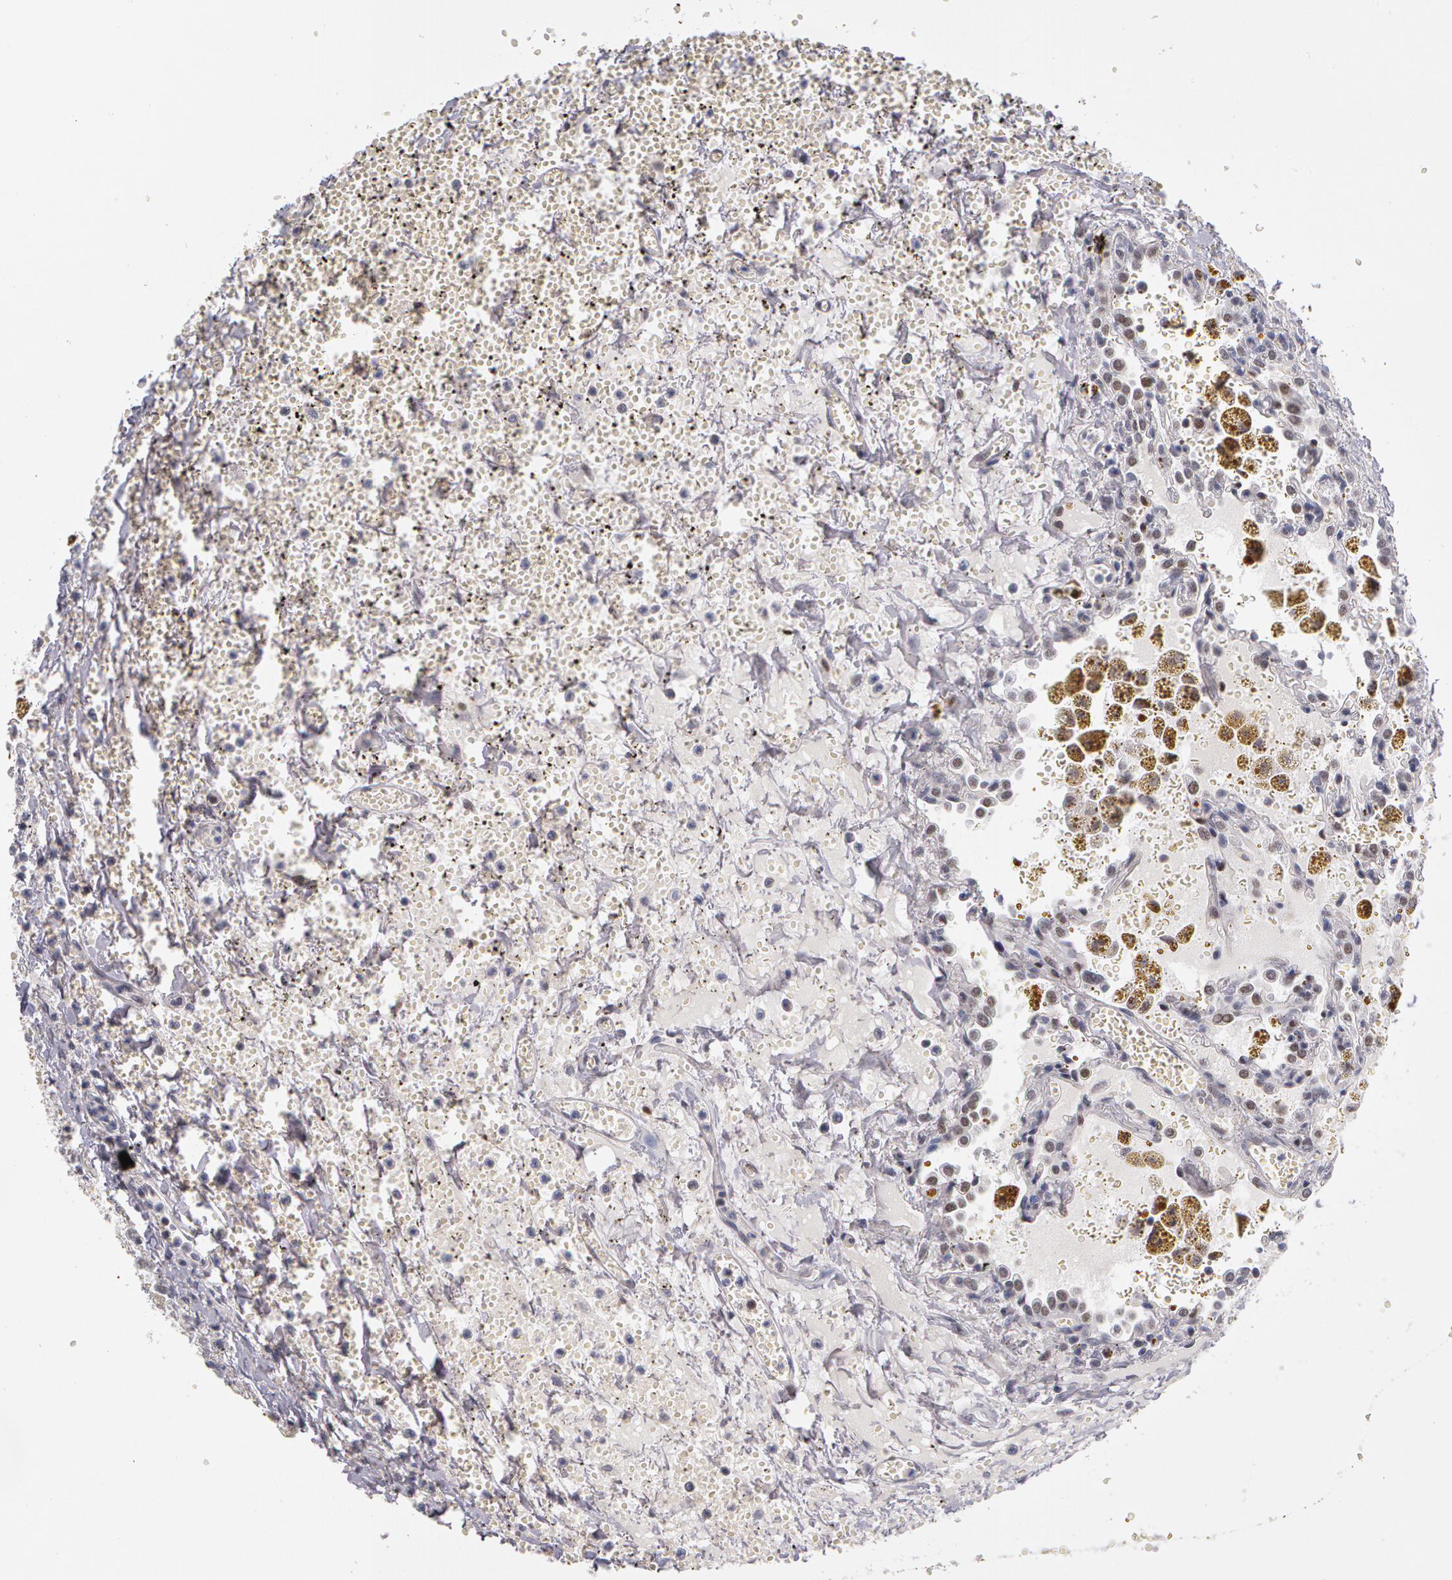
{"staining": {"intensity": "weak", "quantity": "25%-75%", "location": "nuclear"}, "tissue": "carcinoid", "cell_type": "Tumor cells", "image_type": "cancer", "snomed": [{"axis": "morphology", "description": "Carcinoid, malignant, NOS"}, {"axis": "topography", "description": "Bronchus"}], "caption": "Tumor cells display low levels of weak nuclear expression in about 25%-75% of cells in human malignant carcinoid.", "gene": "PRICKLE1", "patient": {"sex": "male", "age": 55}}